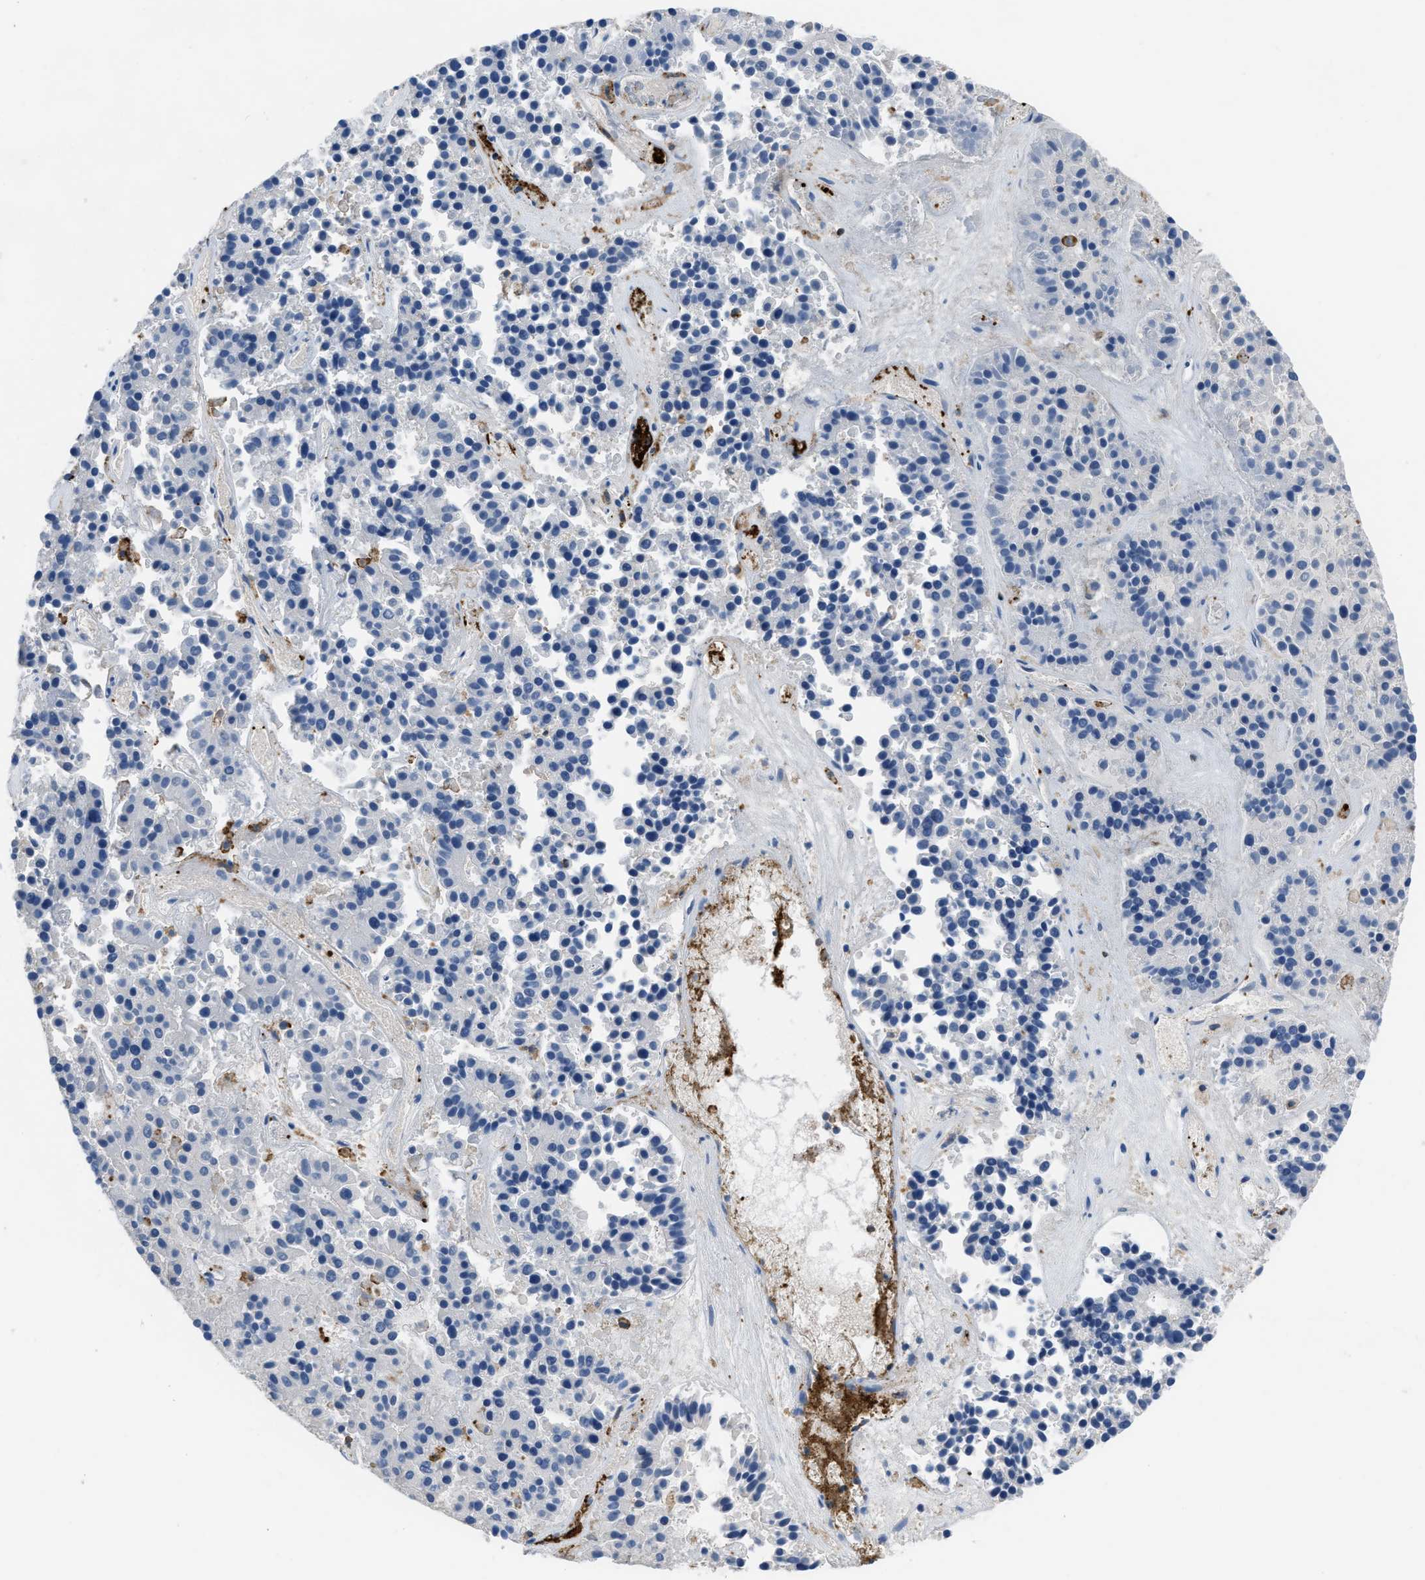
{"staining": {"intensity": "negative", "quantity": "none", "location": "none"}, "tissue": "pancreatic cancer", "cell_type": "Tumor cells", "image_type": "cancer", "snomed": [{"axis": "morphology", "description": "Adenocarcinoma, NOS"}, {"axis": "topography", "description": "Pancreas"}], "caption": "This is an immunohistochemistry micrograph of adenocarcinoma (pancreatic). There is no positivity in tumor cells.", "gene": "FGF18", "patient": {"sex": "male", "age": 50}}